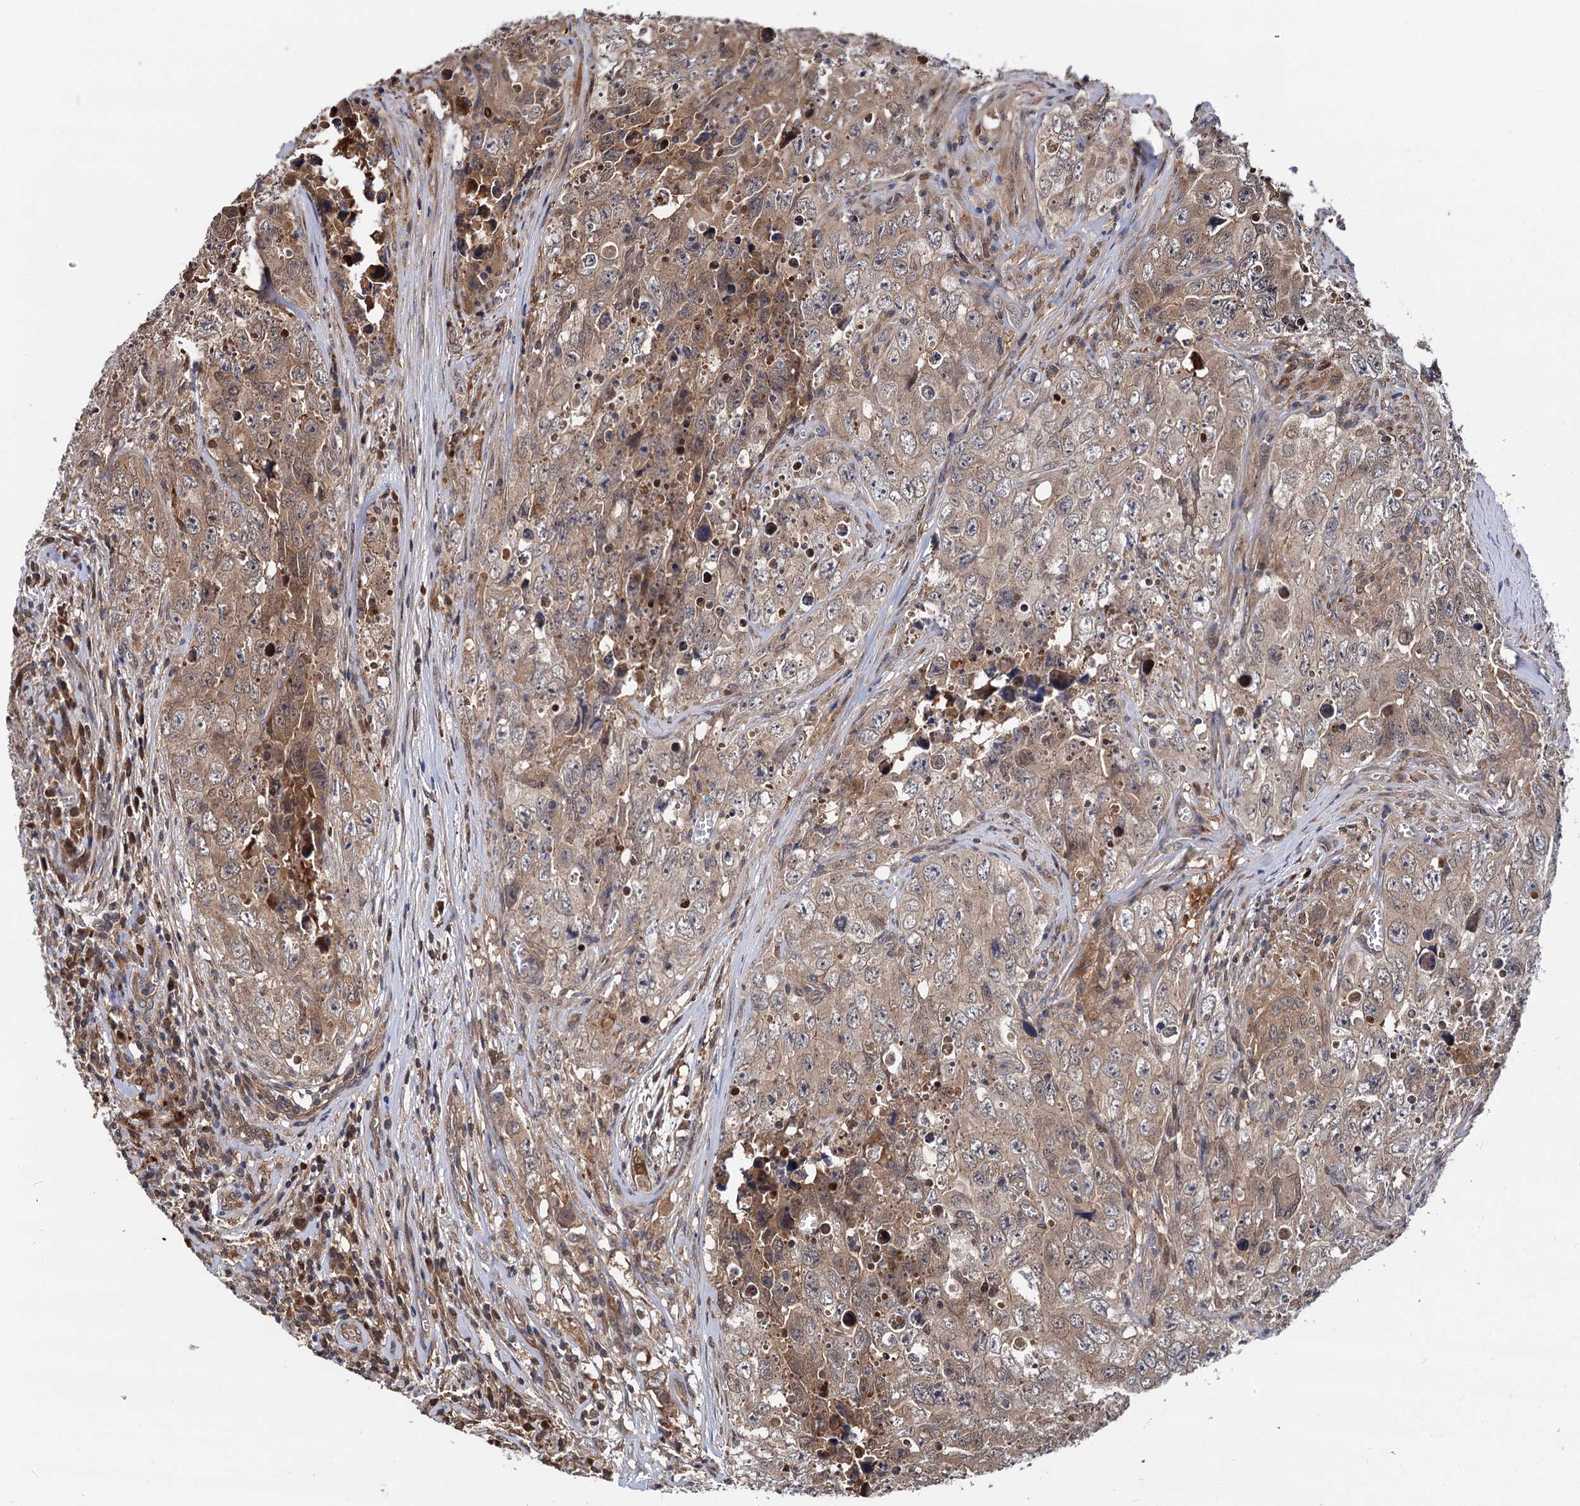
{"staining": {"intensity": "weak", "quantity": "25%-75%", "location": "cytoplasmic/membranous"}, "tissue": "testis cancer", "cell_type": "Tumor cells", "image_type": "cancer", "snomed": [{"axis": "morphology", "description": "Seminoma, NOS"}, {"axis": "morphology", "description": "Carcinoma, Embryonal, NOS"}, {"axis": "topography", "description": "Testis"}], "caption": "Brown immunohistochemical staining in human testis cancer displays weak cytoplasmic/membranous staining in approximately 25%-75% of tumor cells. The protein of interest is shown in brown color, while the nuclei are stained blue.", "gene": "SELENOP", "patient": {"sex": "male", "age": 43}}